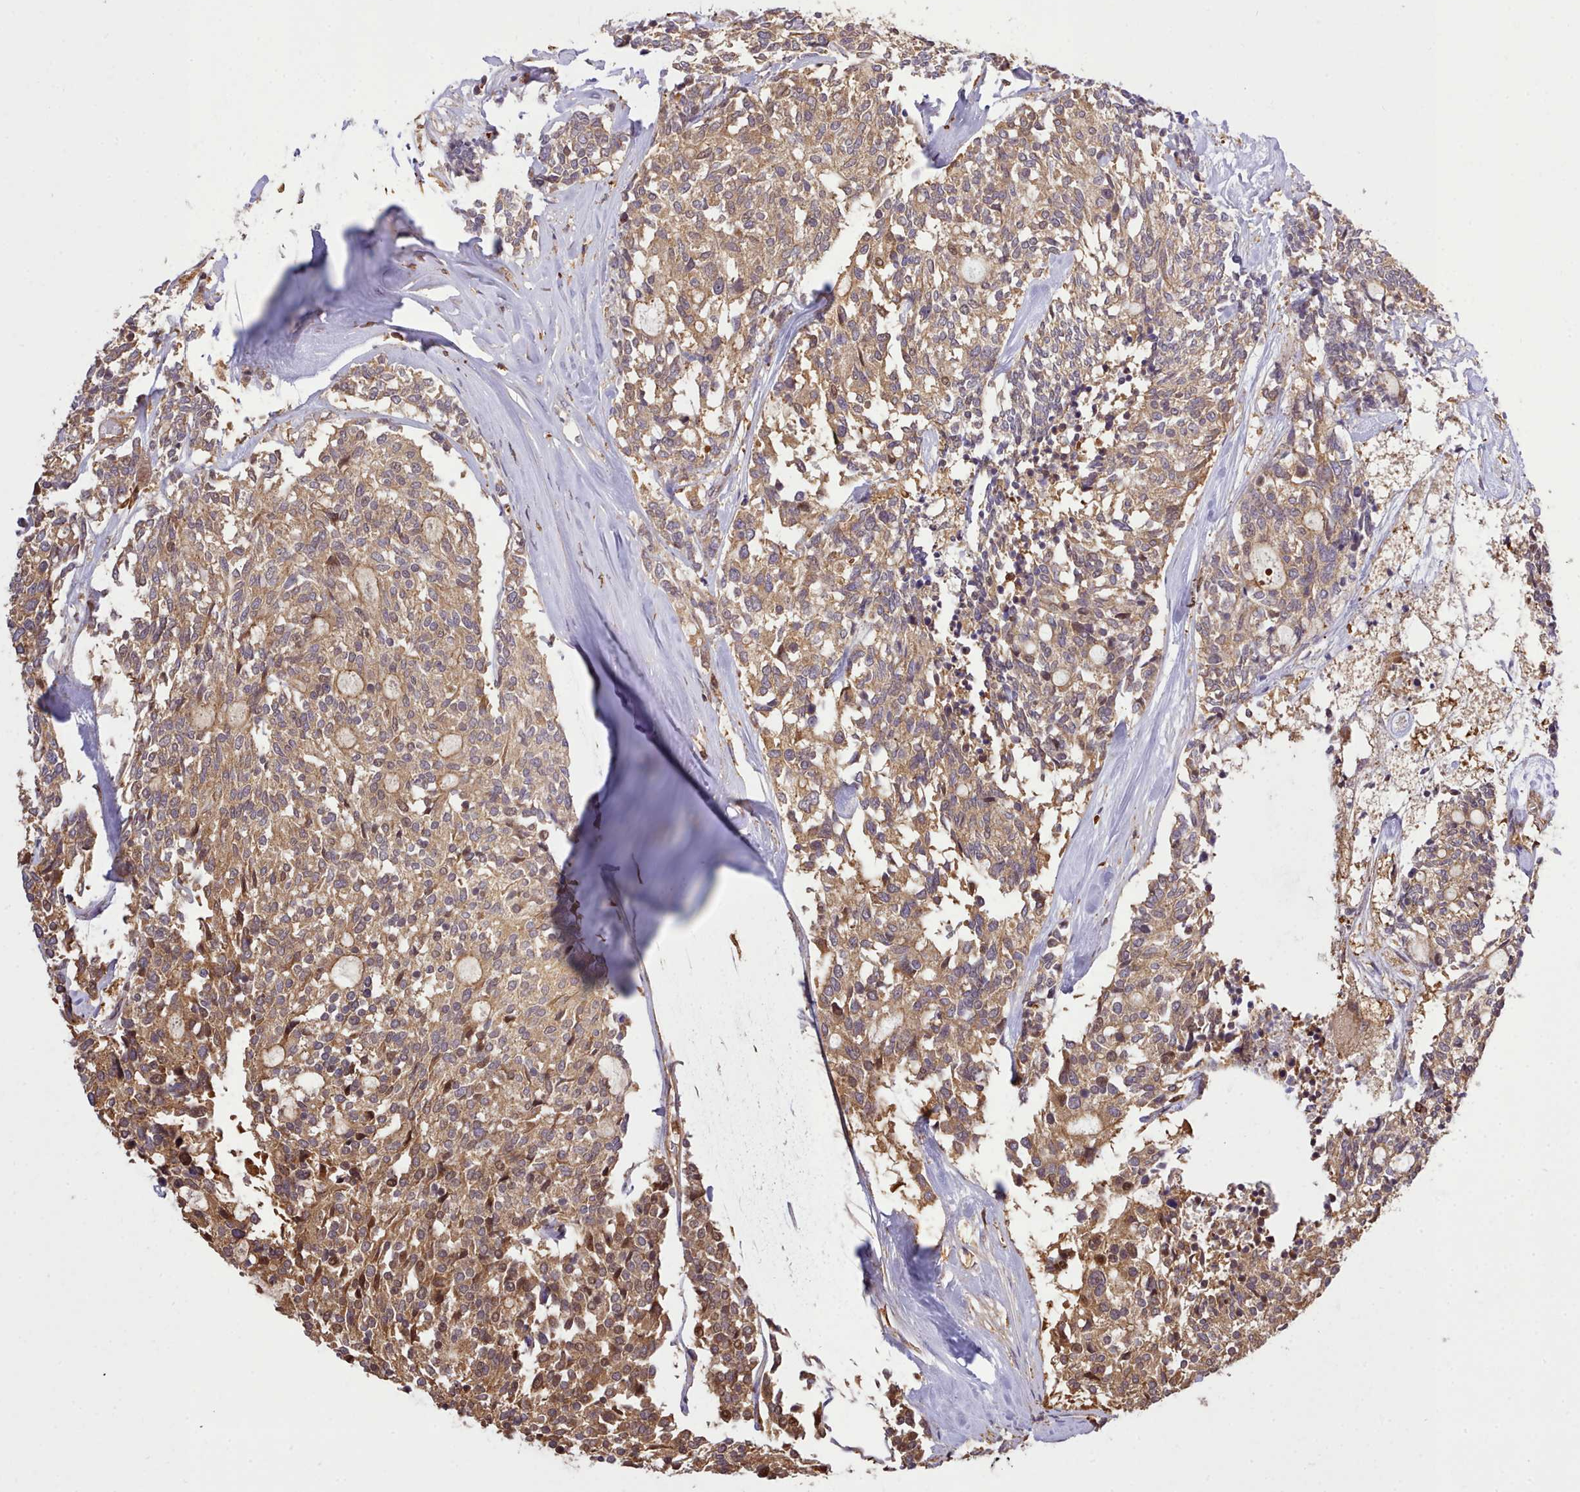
{"staining": {"intensity": "moderate", "quantity": ">75%", "location": "cytoplasmic/membranous"}, "tissue": "carcinoid", "cell_type": "Tumor cells", "image_type": "cancer", "snomed": [{"axis": "morphology", "description": "Carcinoid, malignant, NOS"}, {"axis": "topography", "description": "Pancreas"}], "caption": "IHC micrograph of neoplastic tissue: malignant carcinoid stained using immunohistochemistry (IHC) demonstrates medium levels of moderate protein expression localized specifically in the cytoplasmic/membranous of tumor cells, appearing as a cytoplasmic/membranous brown color.", "gene": "CAPZA1", "patient": {"sex": "female", "age": 54}}